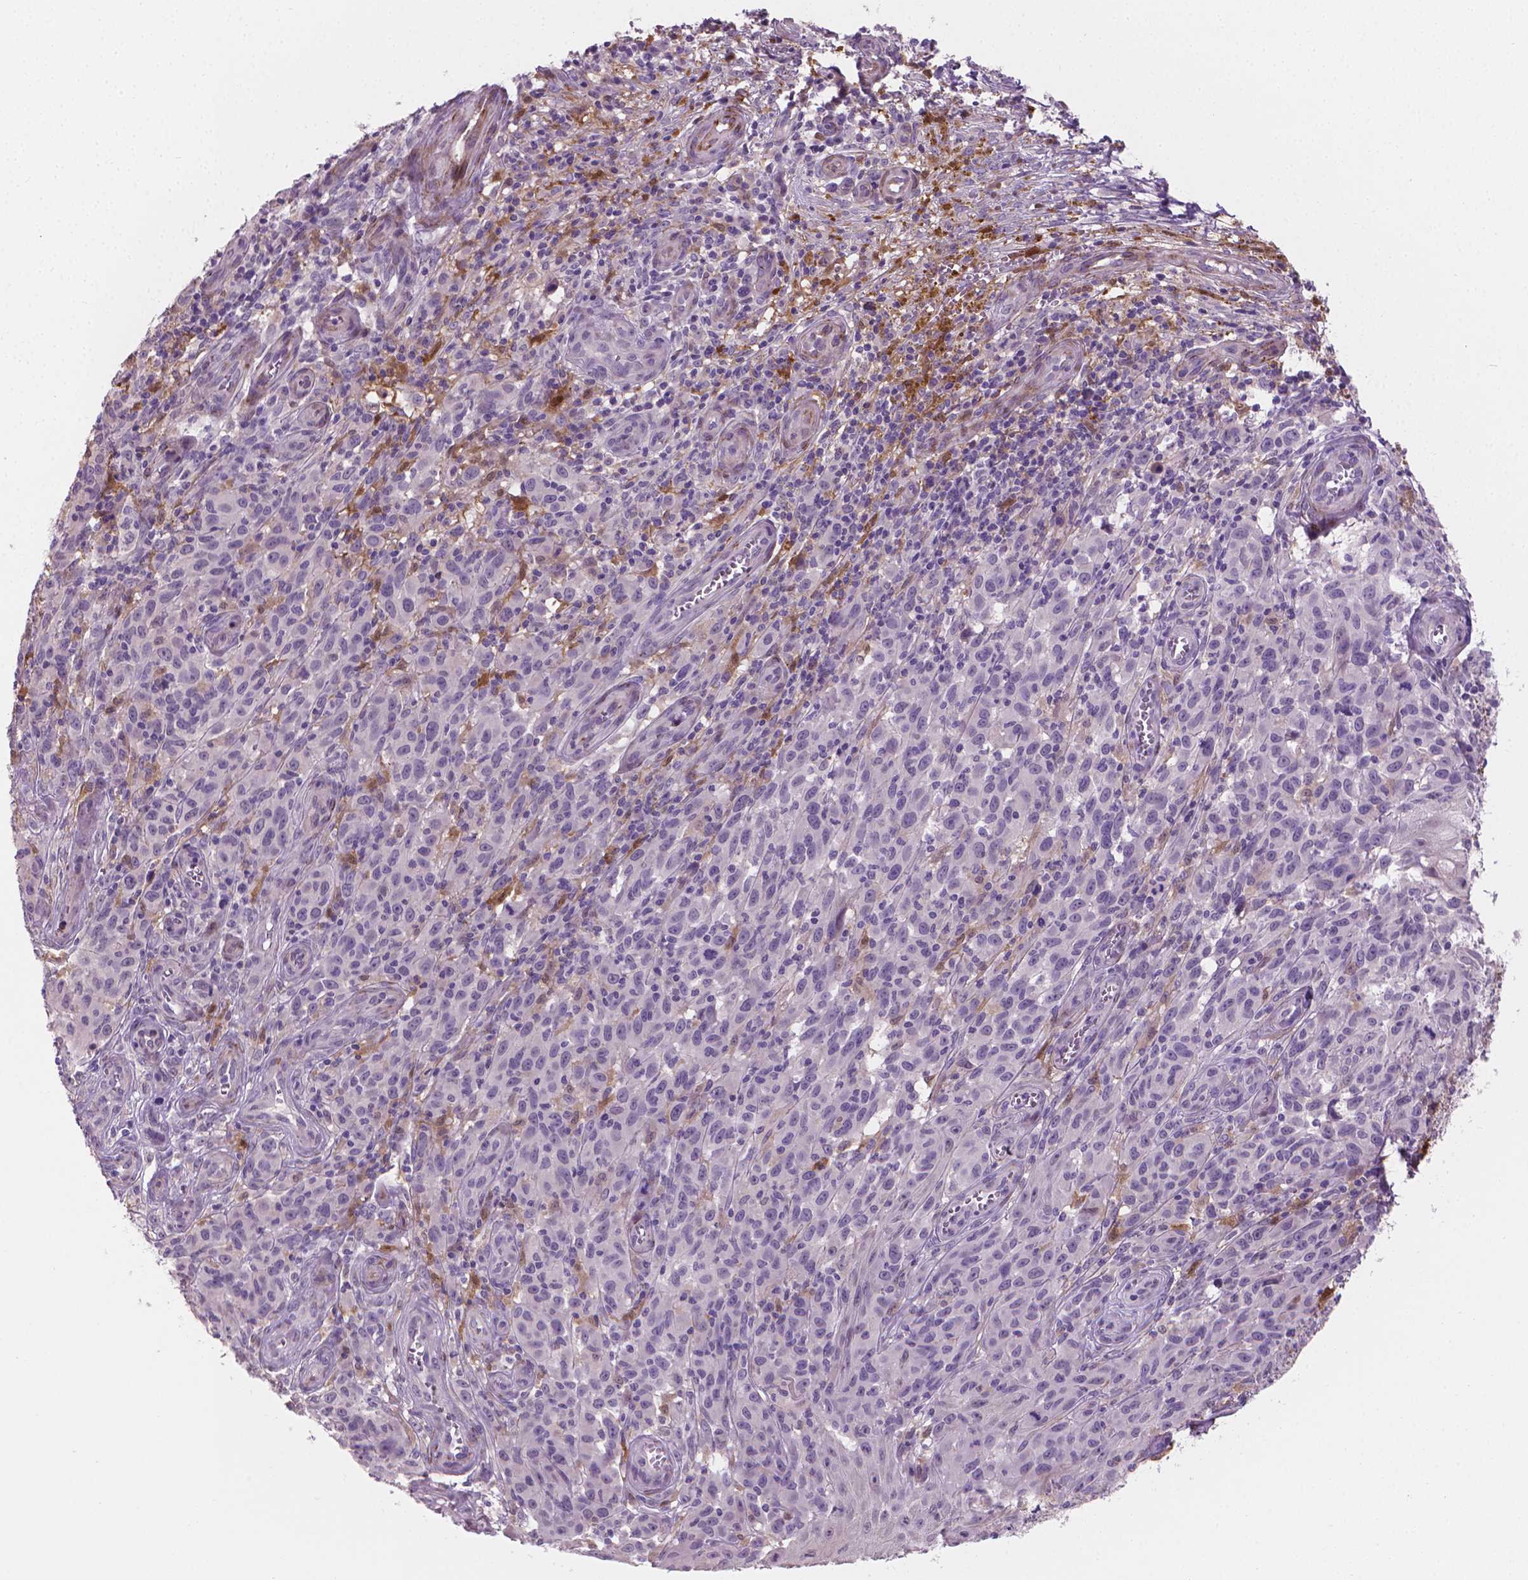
{"staining": {"intensity": "negative", "quantity": "none", "location": "none"}, "tissue": "melanoma", "cell_type": "Tumor cells", "image_type": "cancer", "snomed": [{"axis": "morphology", "description": "Malignant melanoma, NOS"}, {"axis": "topography", "description": "Skin"}], "caption": "A high-resolution photomicrograph shows IHC staining of malignant melanoma, which exhibits no significant expression in tumor cells.", "gene": "GSDMA", "patient": {"sex": "female", "age": 53}}